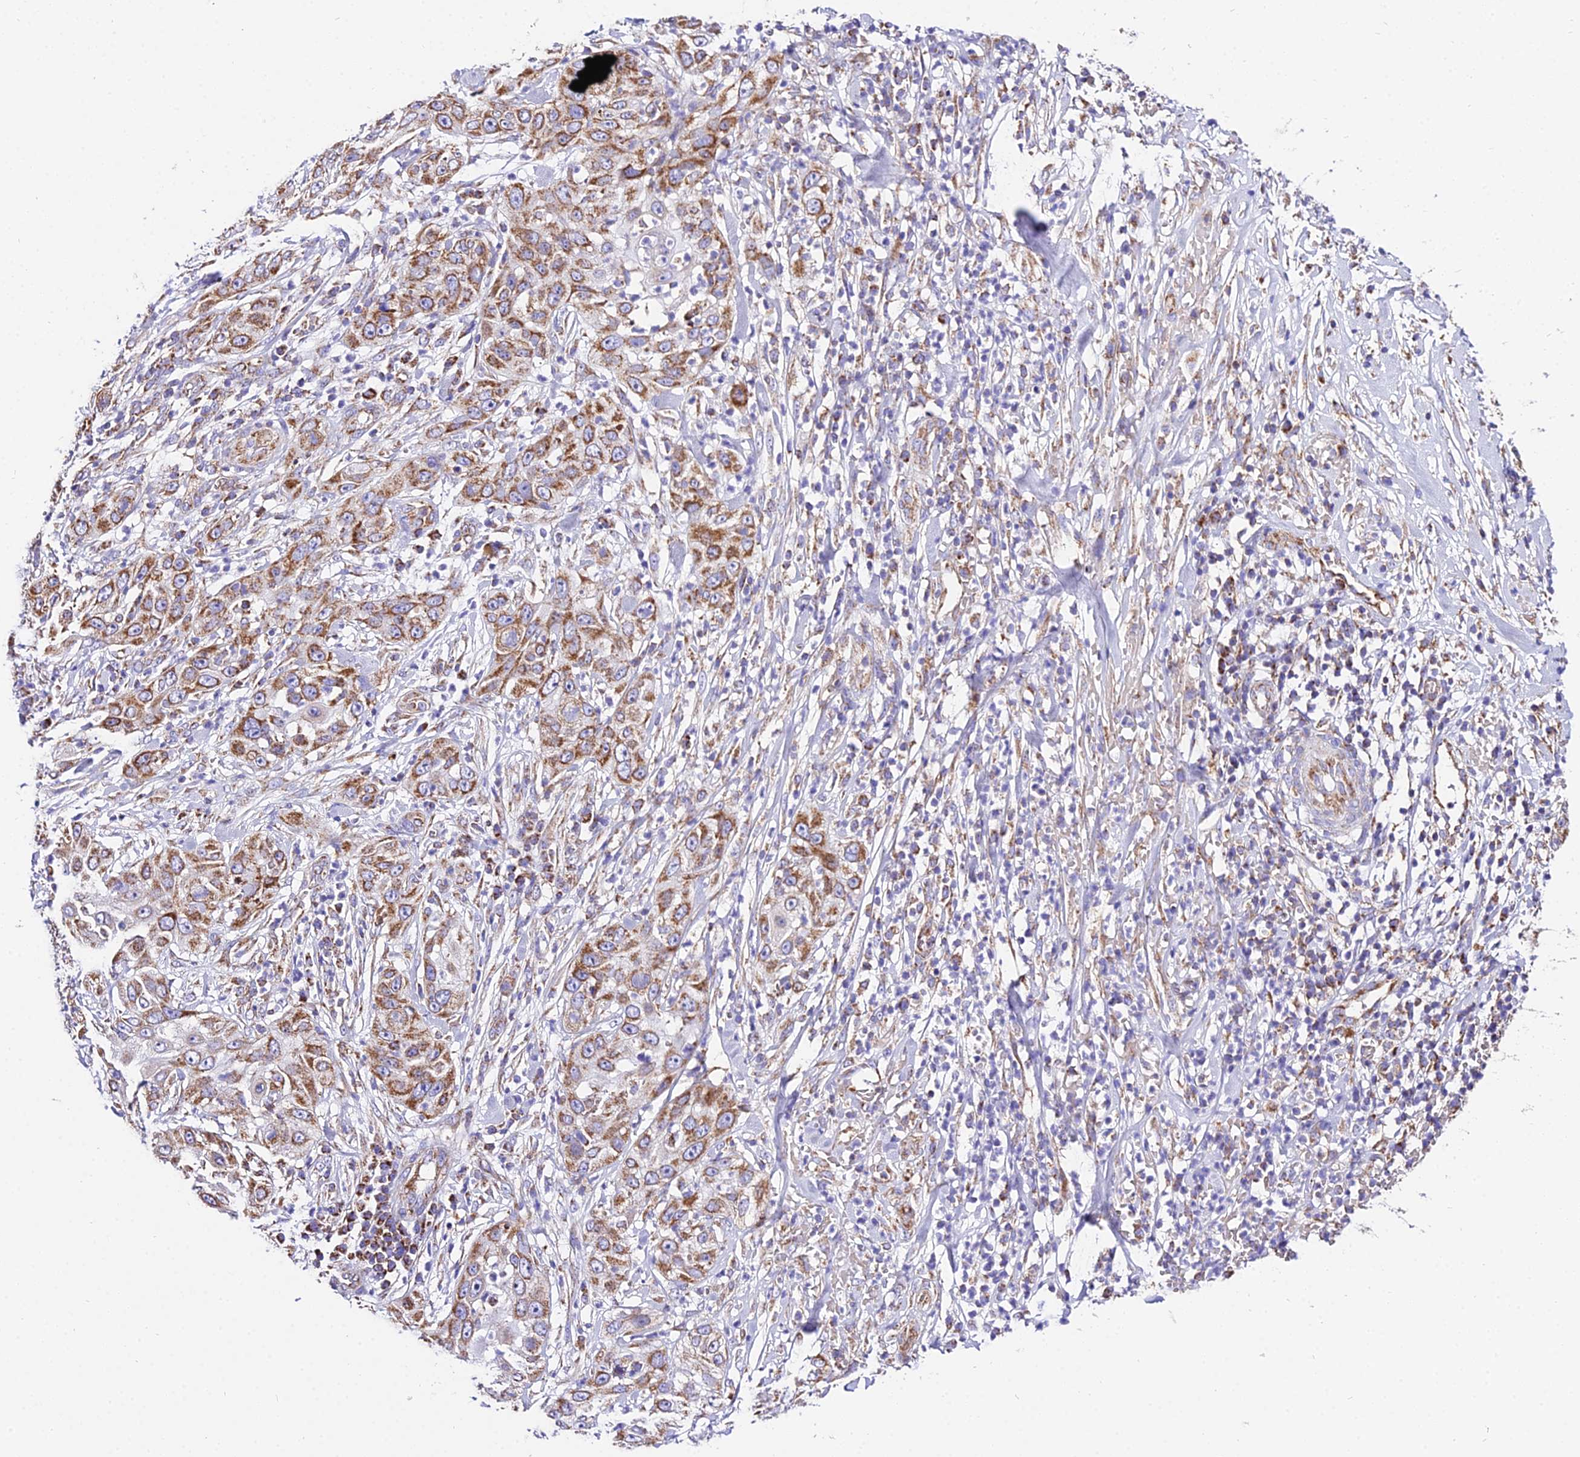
{"staining": {"intensity": "moderate", "quantity": ">75%", "location": "cytoplasmic/membranous"}, "tissue": "skin cancer", "cell_type": "Tumor cells", "image_type": "cancer", "snomed": [{"axis": "morphology", "description": "Squamous cell carcinoma, NOS"}, {"axis": "topography", "description": "Skin"}], "caption": "This photomicrograph displays skin cancer stained with IHC to label a protein in brown. The cytoplasmic/membranous of tumor cells show moderate positivity for the protein. Nuclei are counter-stained blue.", "gene": "OCIAD1", "patient": {"sex": "female", "age": 44}}